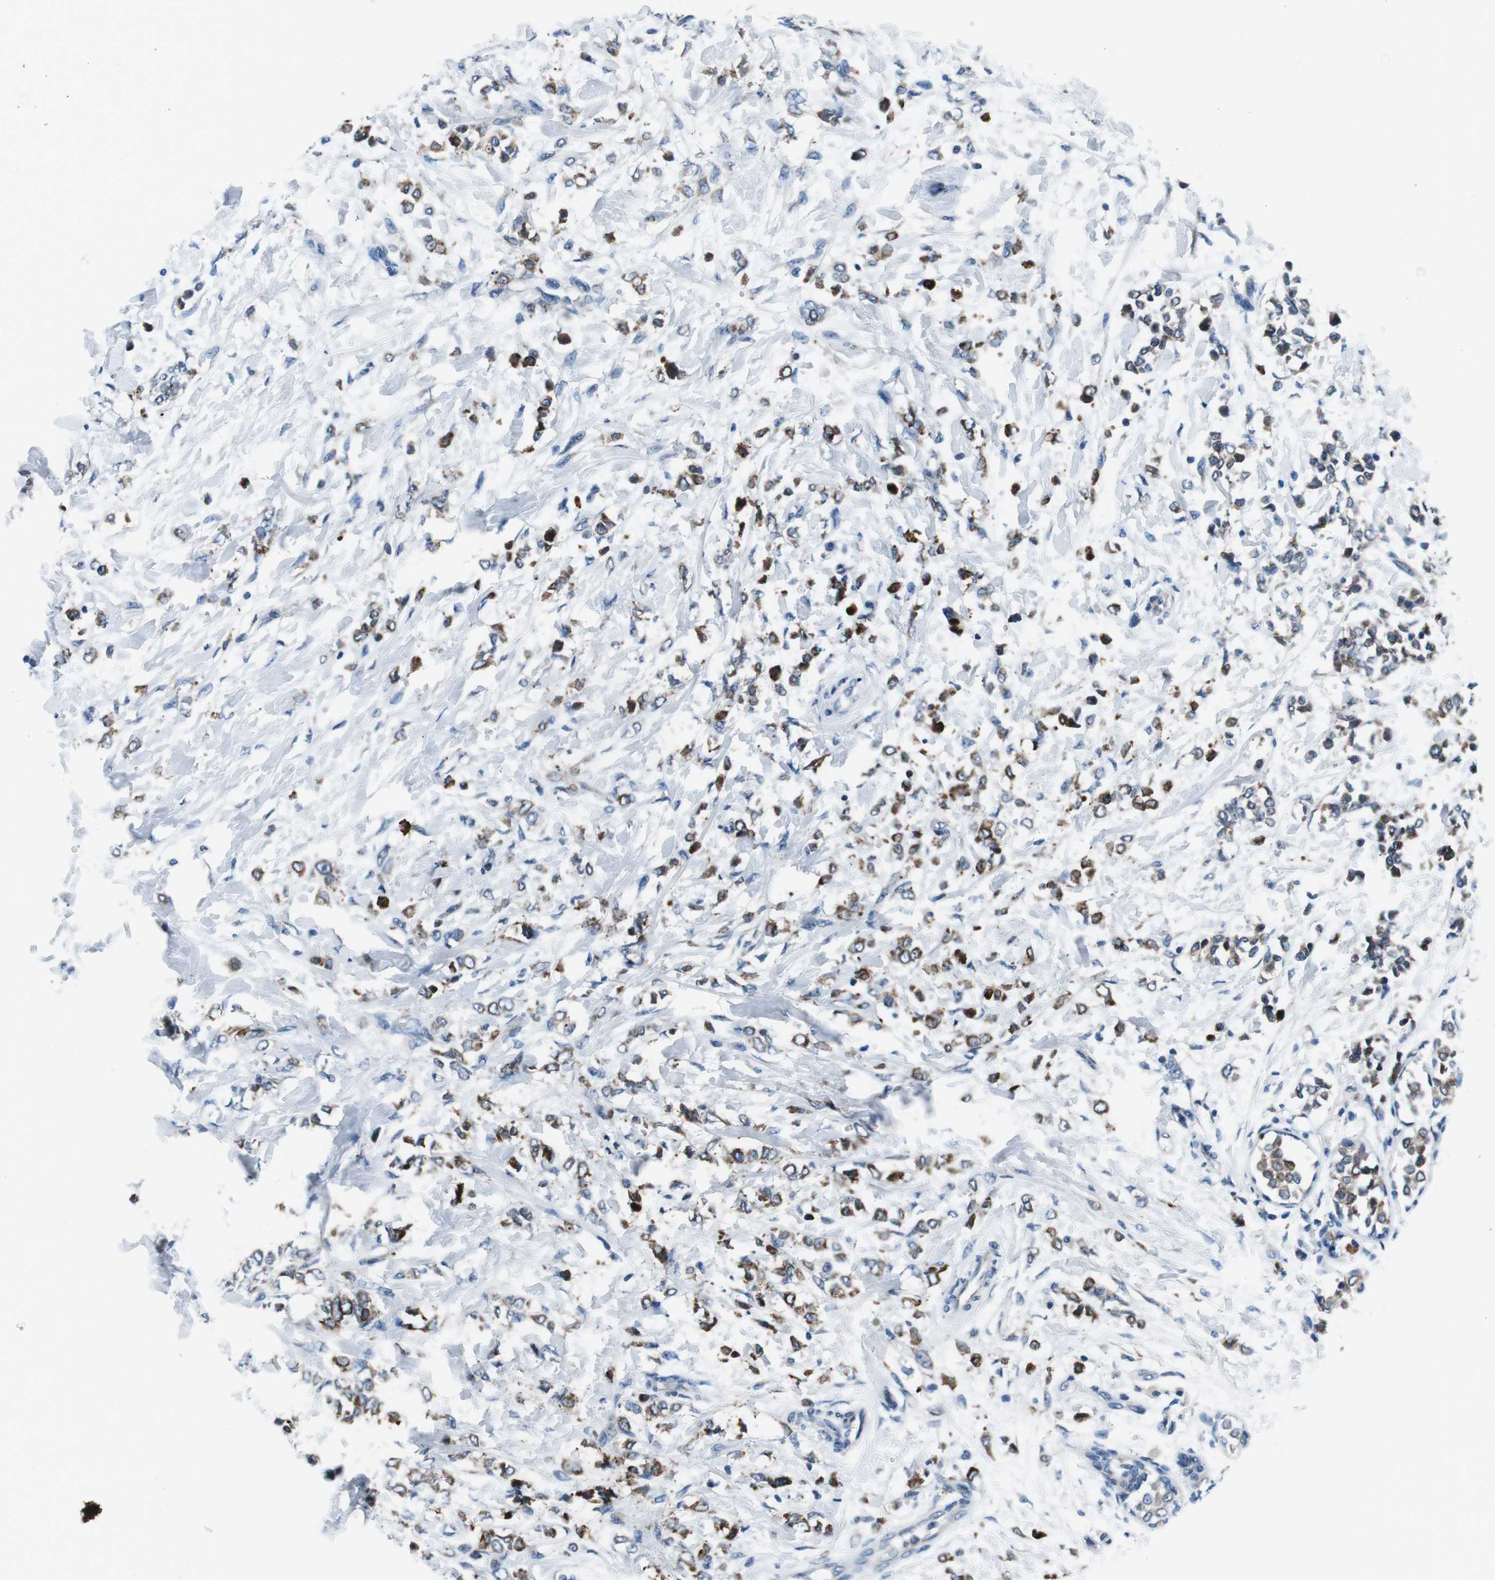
{"staining": {"intensity": "moderate", "quantity": "25%-75%", "location": "cytoplasmic/membranous"}, "tissue": "breast cancer", "cell_type": "Tumor cells", "image_type": "cancer", "snomed": [{"axis": "morphology", "description": "Lobular carcinoma, in situ"}, {"axis": "morphology", "description": "Lobular carcinoma"}, {"axis": "topography", "description": "Breast"}], "caption": "There is medium levels of moderate cytoplasmic/membranous staining in tumor cells of lobular carcinoma (breast), as demonstrated by immunohistochemical staining (brown color).", "gene": "NUCB2", "patient": {"sex": "female", "age": 41}}